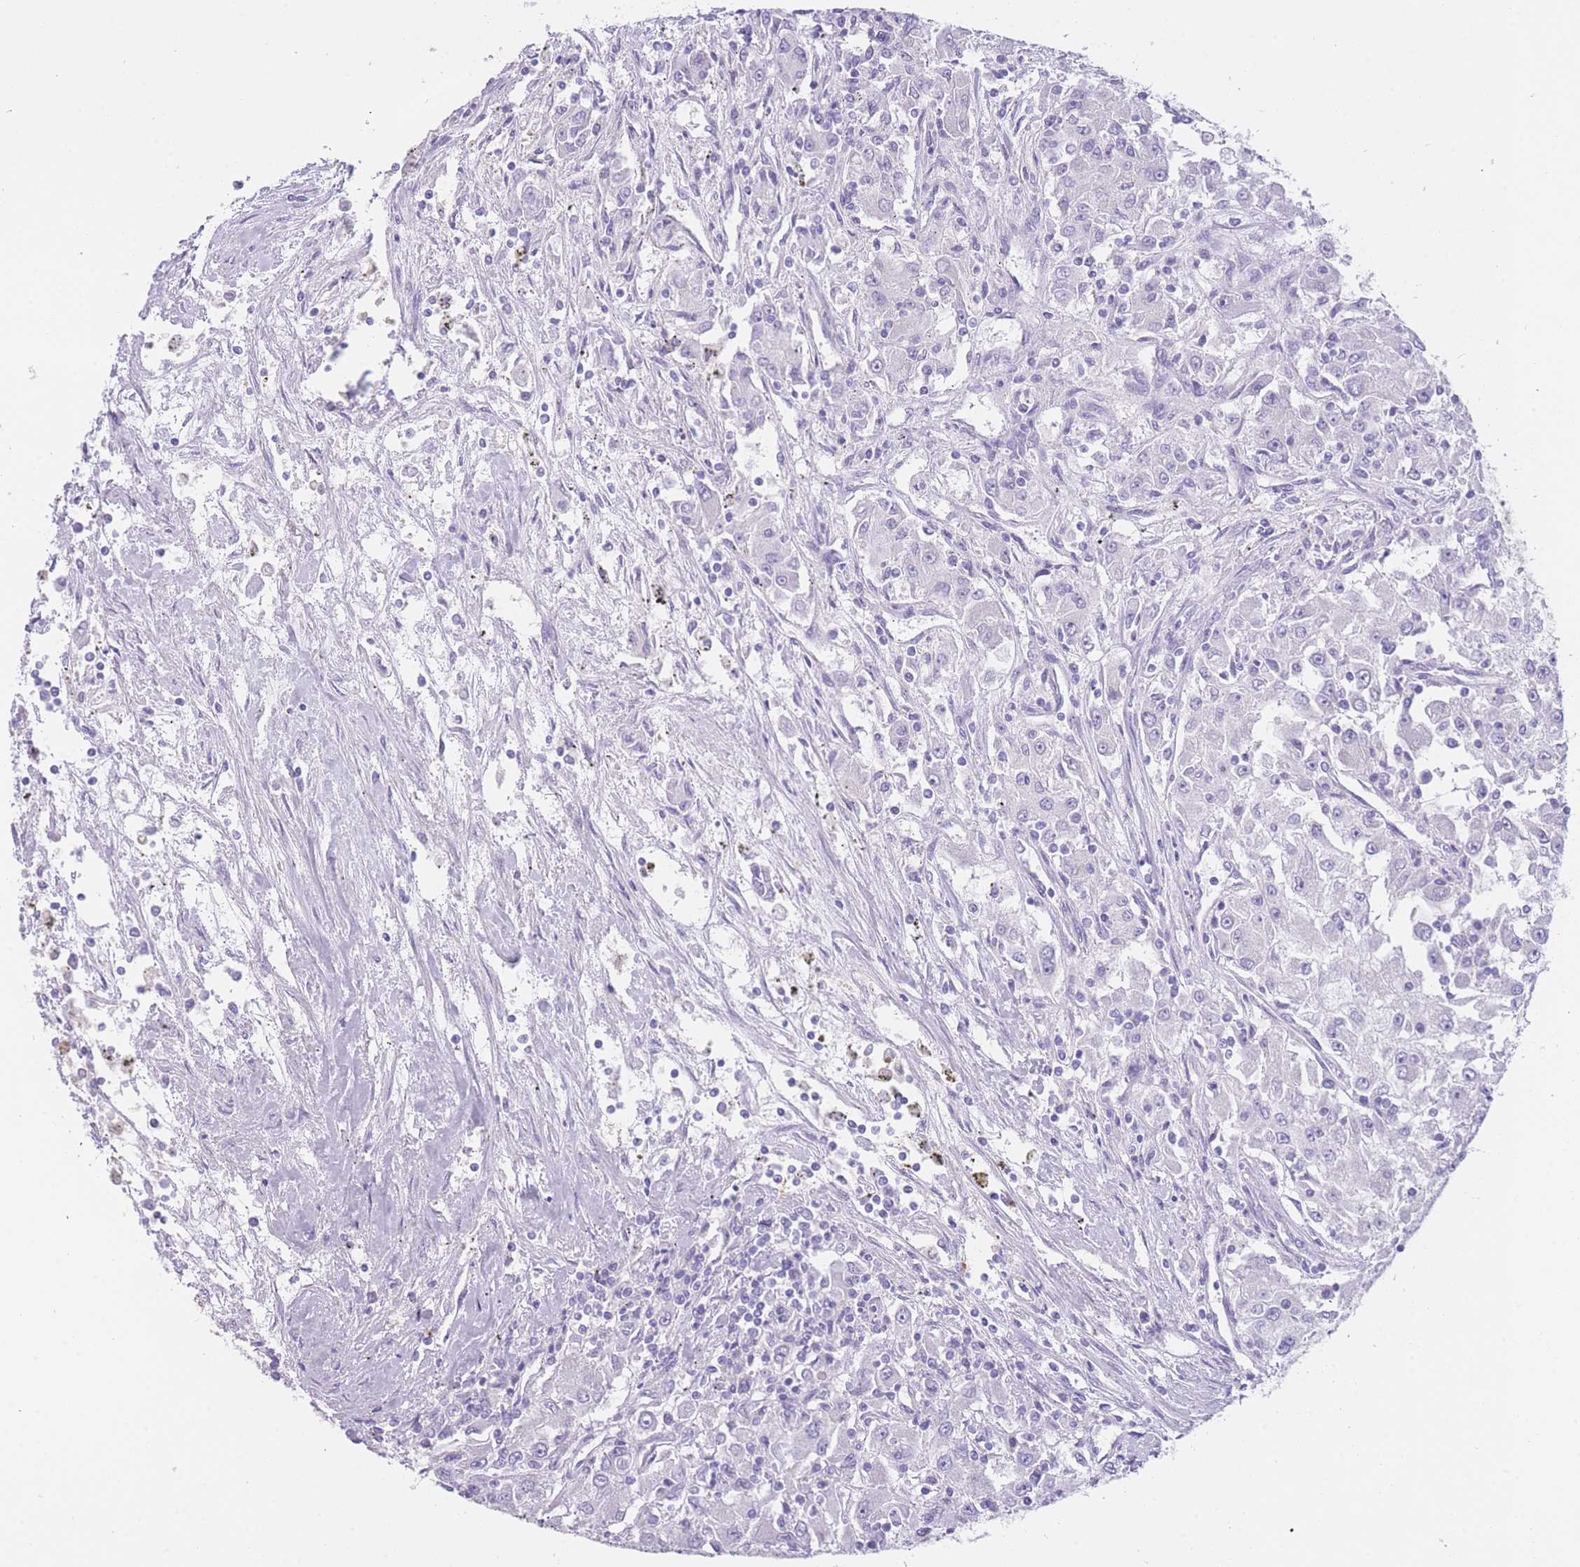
{"staining": {"intensity": "negative", "quantity": "none", "location": "none"}, "tissue": "renal cancer", "cell_type": "Tumor cells", "image_type": "cancer", "snomed": [{"axis": "morphology", "description": "Adenocarcinoma, NOS"}, {"axis": "topography", "description": "Kidney"}], "caption": "Renal adenocarcinoma was stained to show a protein in brown. There is no significant staining in tumor cells. (DAB (3,3'-diaminobenzidine) immunohistochemistry visualized using brightfield microscopy, high magnification).", "gene": "IMPG1", "patient": {"sex": "female", "age": 67}}